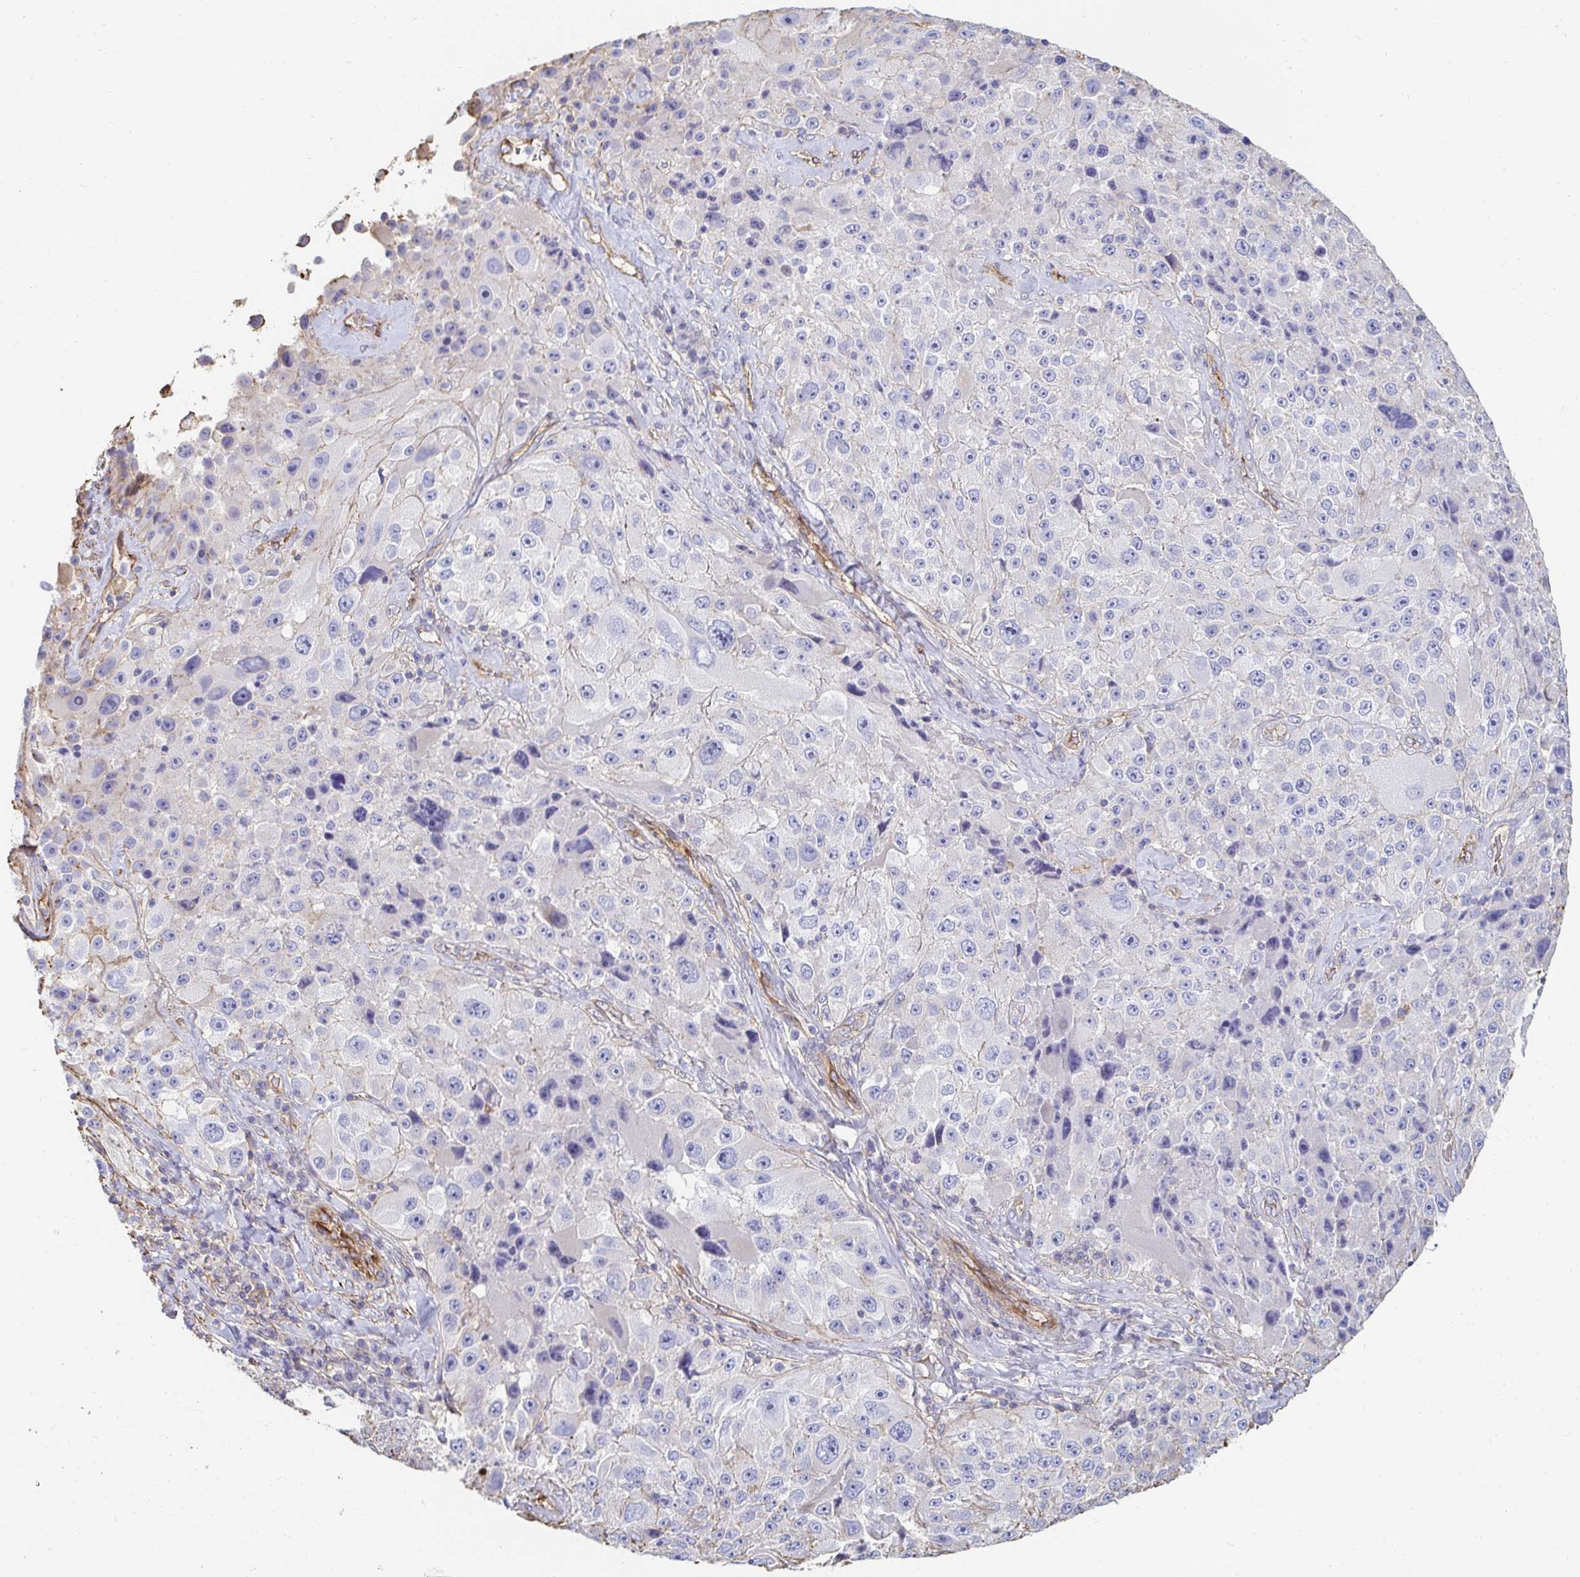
{"staining": {"intensity": "negative", "quantity": "none", "location": "none"}, "tissue": "melanoma", "cell_type": "Tumor cells", "image_type": "cancer", "snomed": [{"axis": "morphology", "description": "Malignant melanoma, Metastatic site"}, {"axis": "topography", "description": "Lymph node"}], "caption": "Photomicrograph shows no protein positivity in tumor cells of melanoma tissue.", "gene": "PTPN14", "patient": {"sex": "male", "age": 62}}